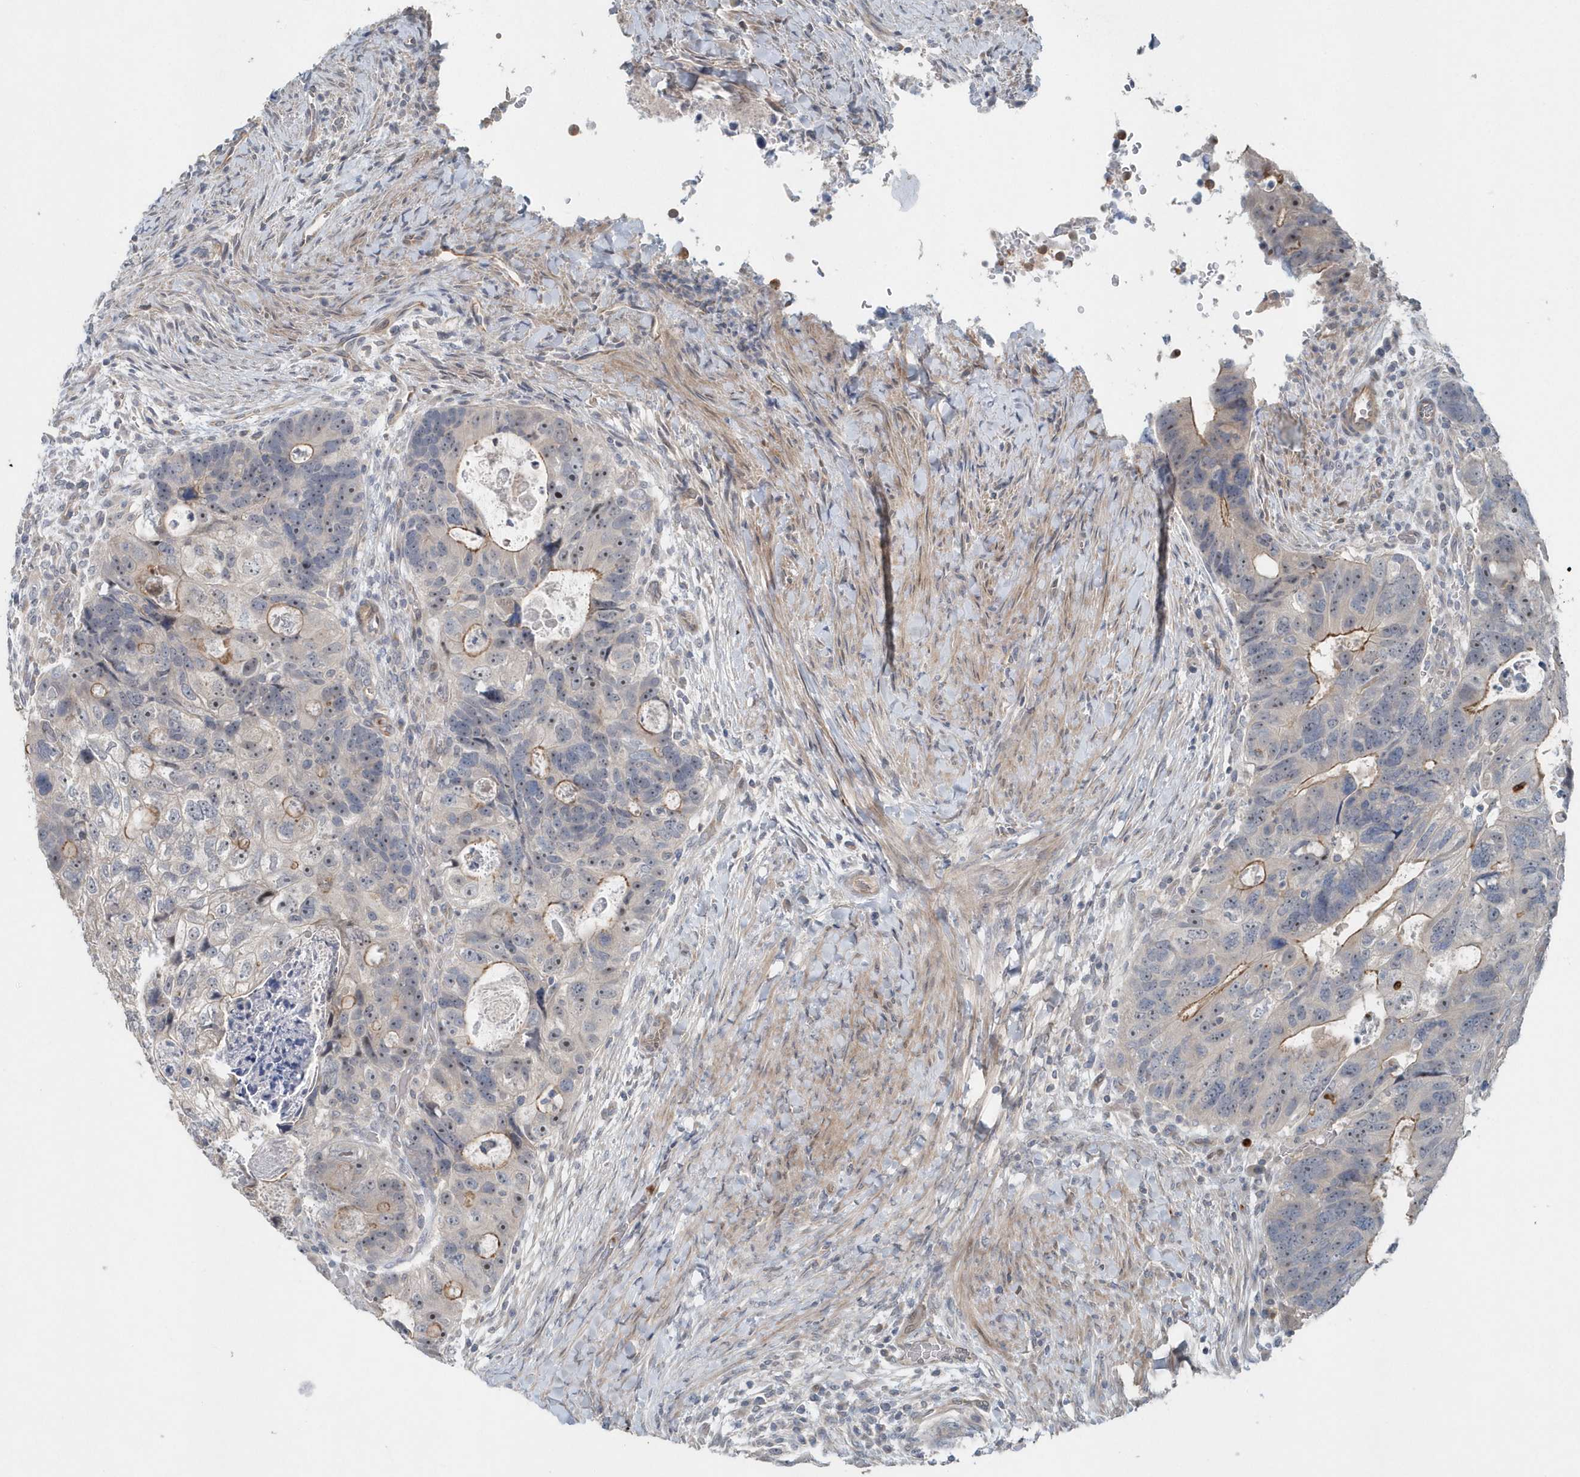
{"staining": {"intensity": "moderate", "quantity": "<25%", "location": "cytoplasmic/membranous"}, "tissue": "colorectal cancer", "cell_type": "Tumor cells", "image_type": "cancer", "snomed": [{"axis": "morphology", "description": "Adenocarcinoma, NOS"}, {"axis": "topography", "description": "Rectum"}], "caption": "Protein staining of colorectal adenocarcinoma tissue displays moderate cytoplasmic/membranous positivity in about <25% of tumor cells.", "gene": "MCC", "patient": {"sex": "male", "age": 59}}